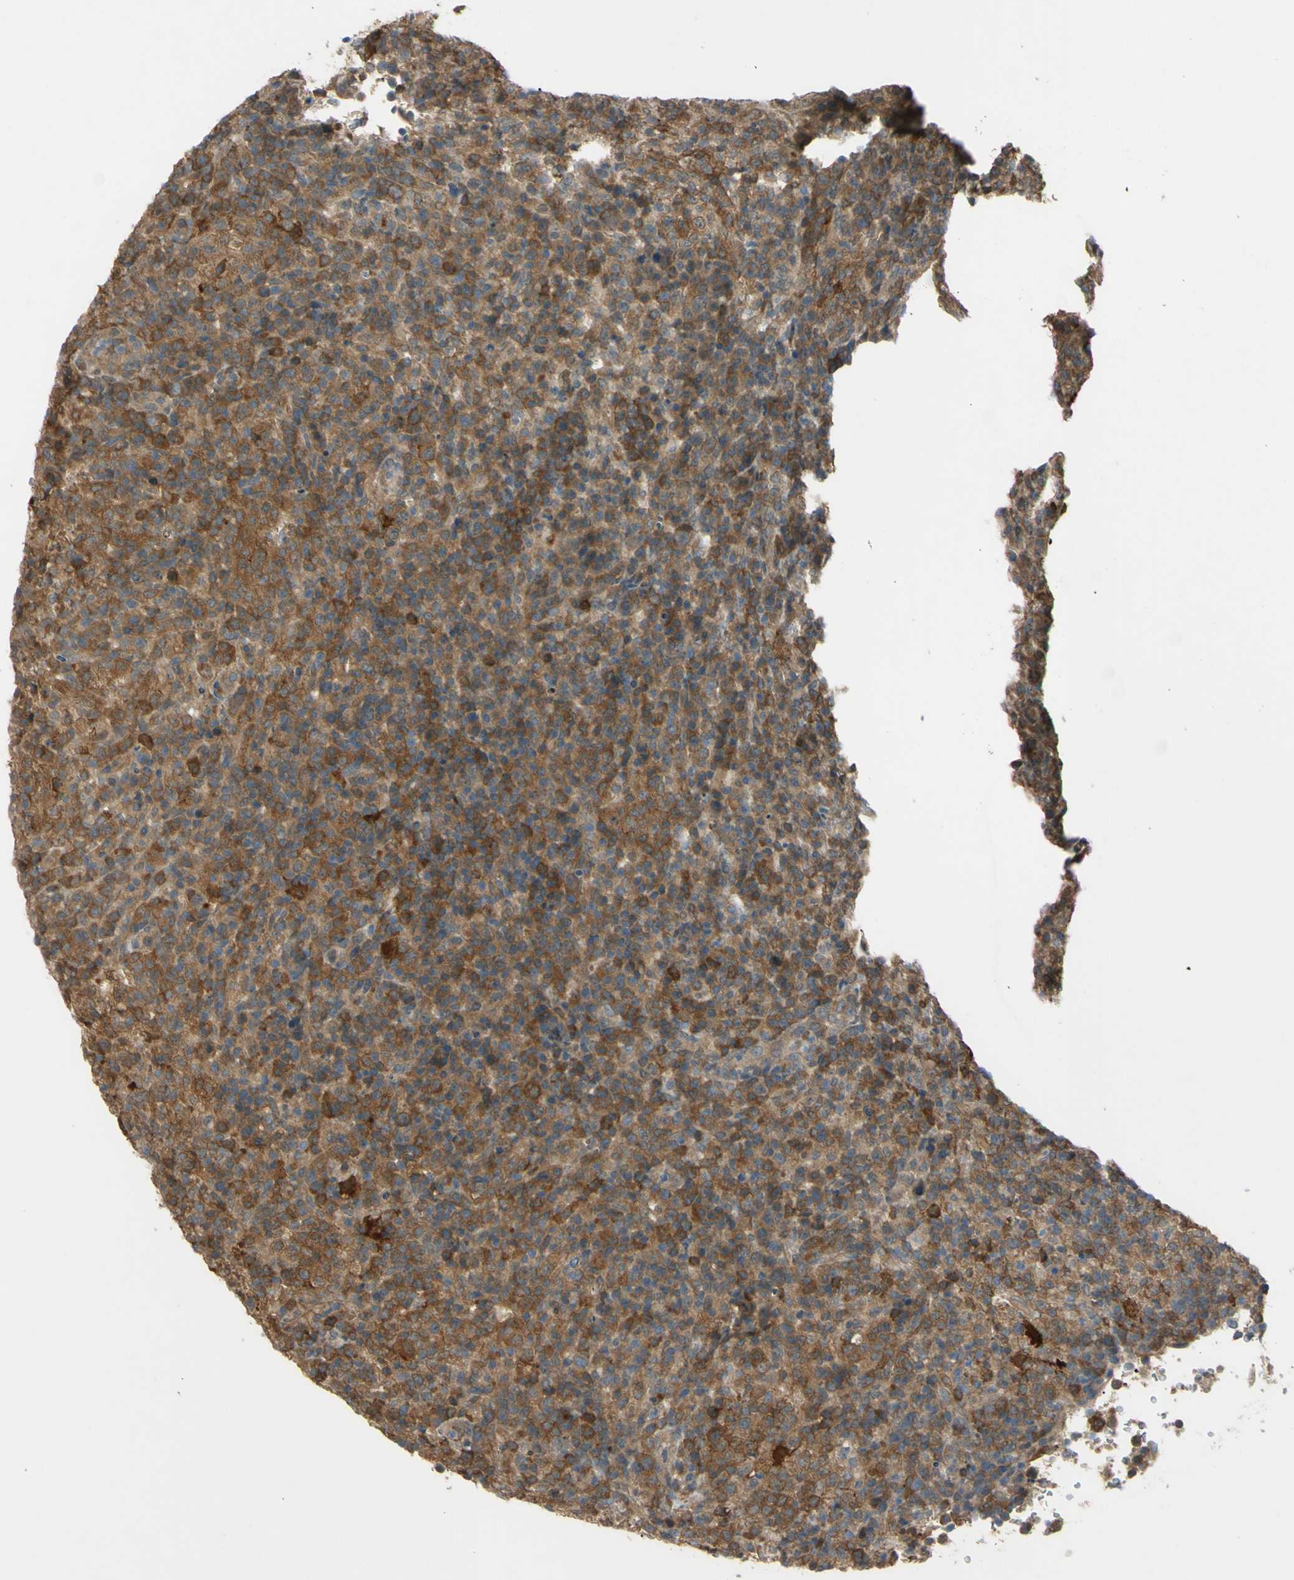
{"staining": {"intensity": "moderate", "quantity": "25%-75%", "location": "cytoplasmic/membranous"}, "tissue": "lymphoma", "cell_type": "Tumor cells", "image_type": "cancer", "snomed": [{"axis": "morphology", "description": "Malignant lymphoma, non-Hodgkin's type, High grade"}, {"axis": "topography", "description": "Lymph node"}], "caption": "Protein expression analysis of lymphoma displays moderate cytoplasmic/membranous positivity in about 25%-75% of tumor cells. The protein of interest is stained brown, and the nuclei are stained in blue (DAB (3,3'-diaminobenzidine) IHC with brightfield microscopy, high magnification).", "gene": "YWHAQ", "patient": {"sex": "female", "age": 76}}